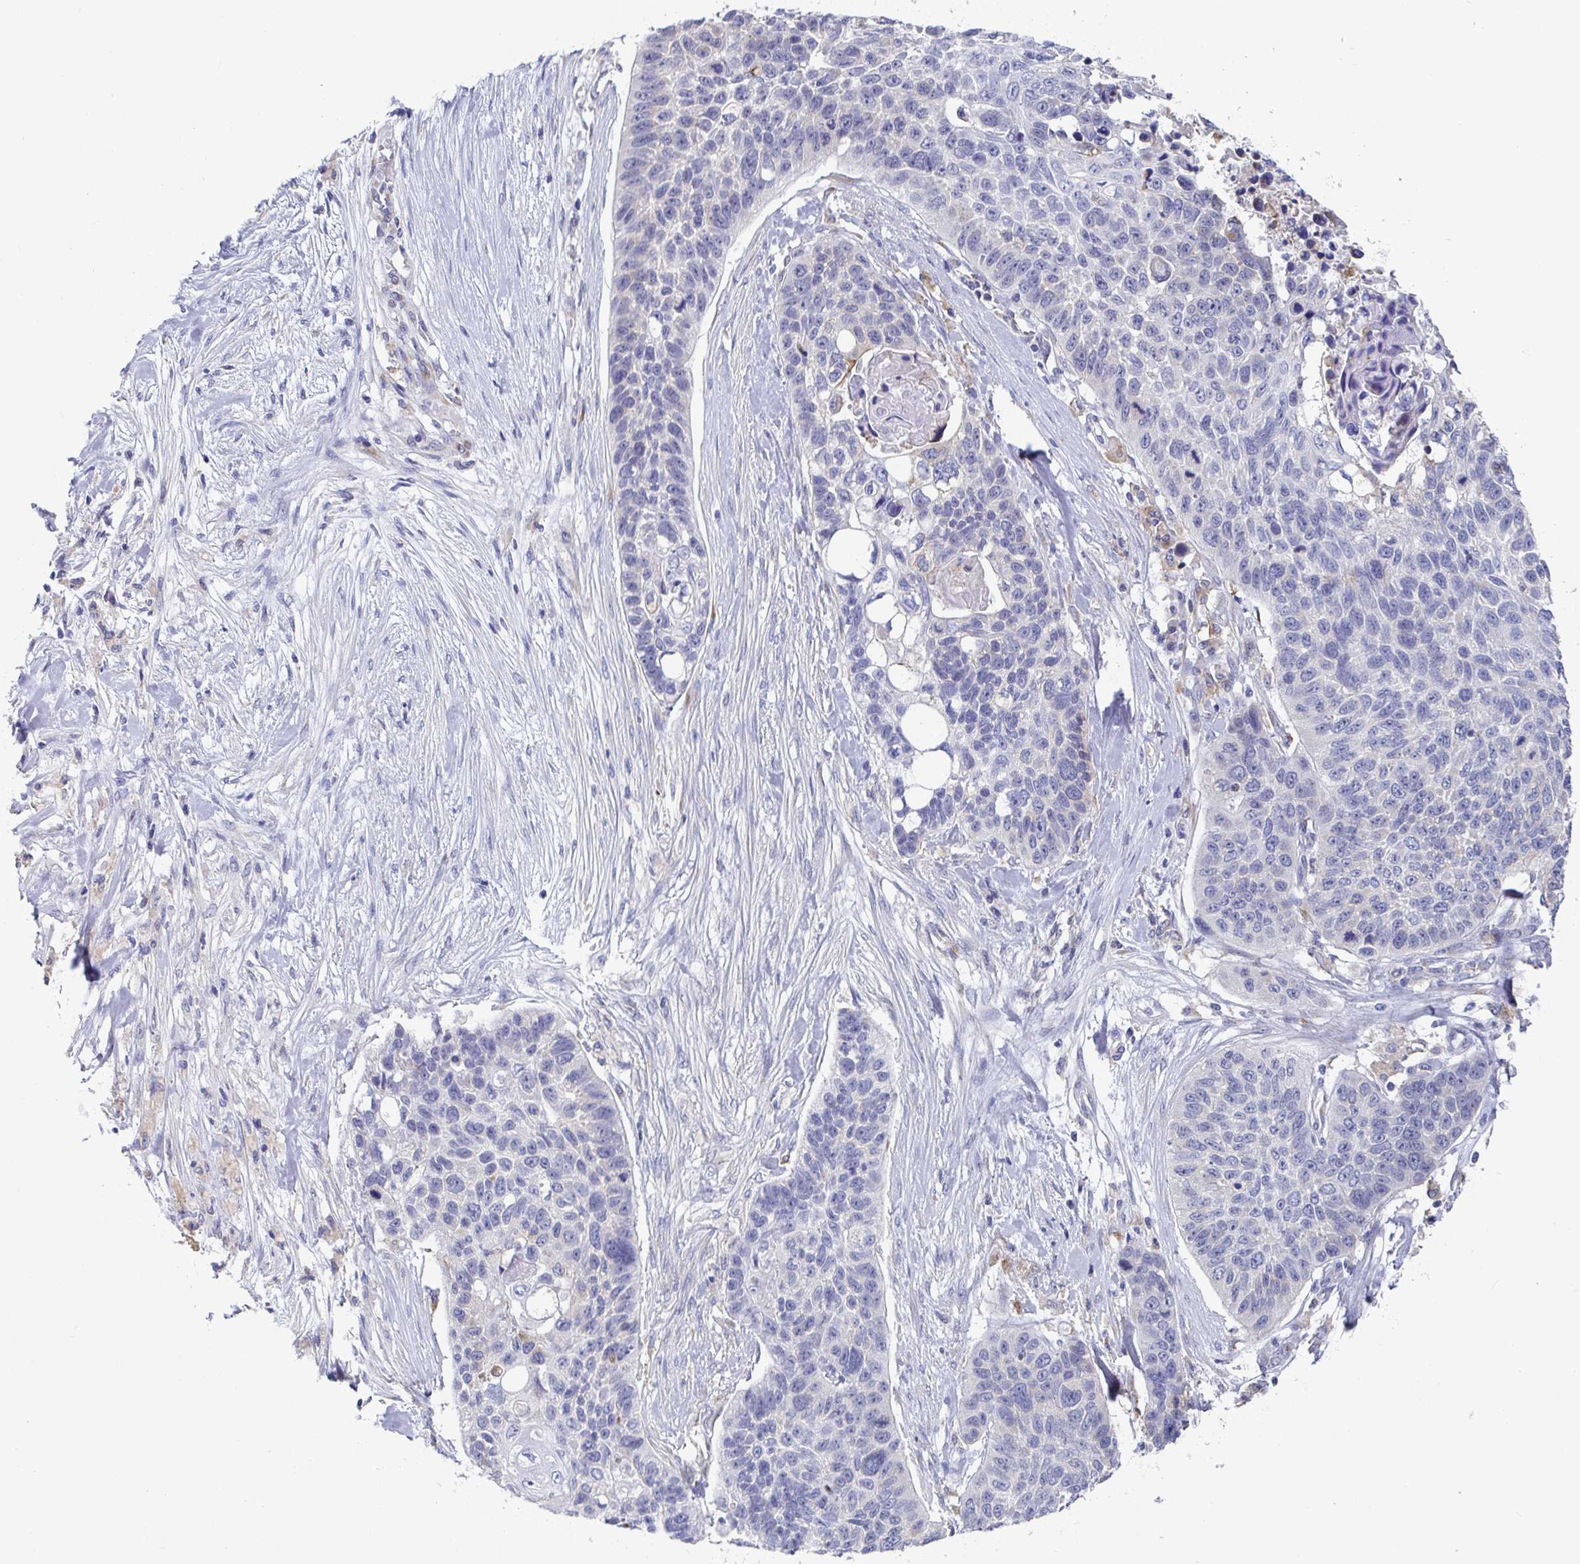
{"staining": {"intensity": "negative", "quantity": "none", "location": "none"}, "tissue": "lung cancer", "cell_type": "Tumor cells", "image_type": "cancer", "snomed": [{"axis": "morphology", "description": "Squamous cell carcinoma, NOS"}, {"axis": "topography", "description": "Lung"}], "caption": "Immunohistochemistry (IHC) photomicrograph of neoplastic tissue: human lung squamous cell carcinoma stained with DAB exhibits no significant protein positivity in tumor cells.", "gene": "TAS2R39", "patient": {"sex": "male", "age": 62}}